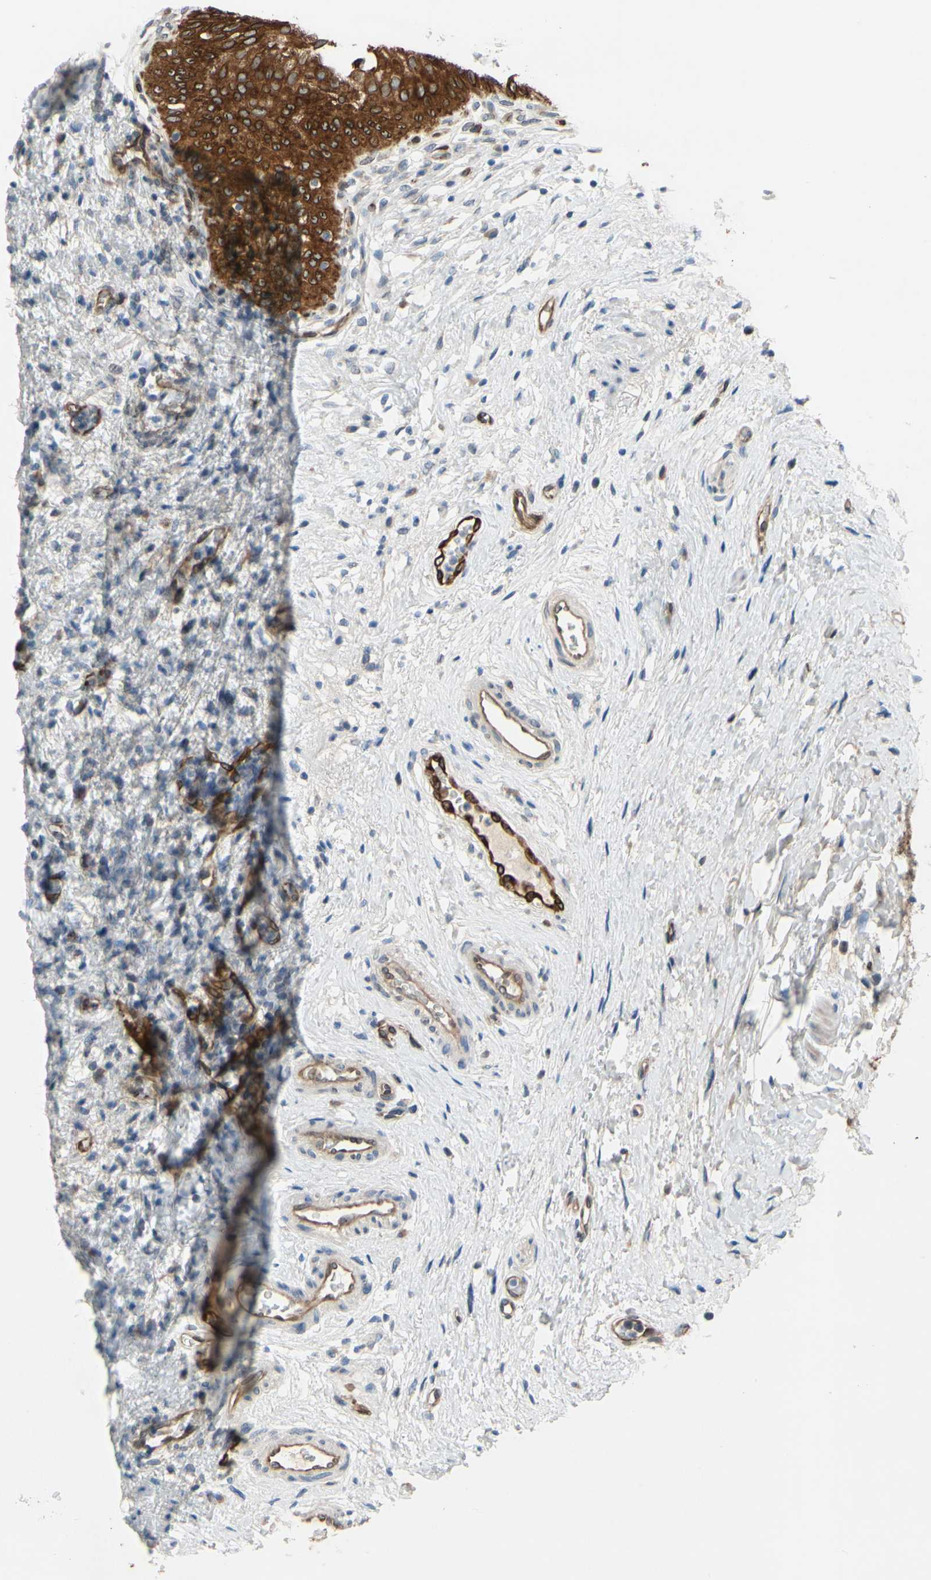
{"staining": {"intensity": "strong", "quantity": ">75%", "location": "cytoplasmic/membranous"}, "tissue": "urinary bladder", "cell_type": "Urothelial cells", "image_type": "normal", "snomed": [{"axis": "morphology", "description": "Normal tissue, NOS"}, {"axis": "morphology", "description": "Urothelial carcinoma, High grade"}, {"axis": "topography", "description": "Urinary bladder"}], "caption": "IHC image of normal urinary bladder stained for a protein (brown), which shows high levels of strong cytoplasmic/membranous staining in about >75% of urothelial cells.", "gene": "PRXL2A", "patient": {"sex": "male", "age": 46}}